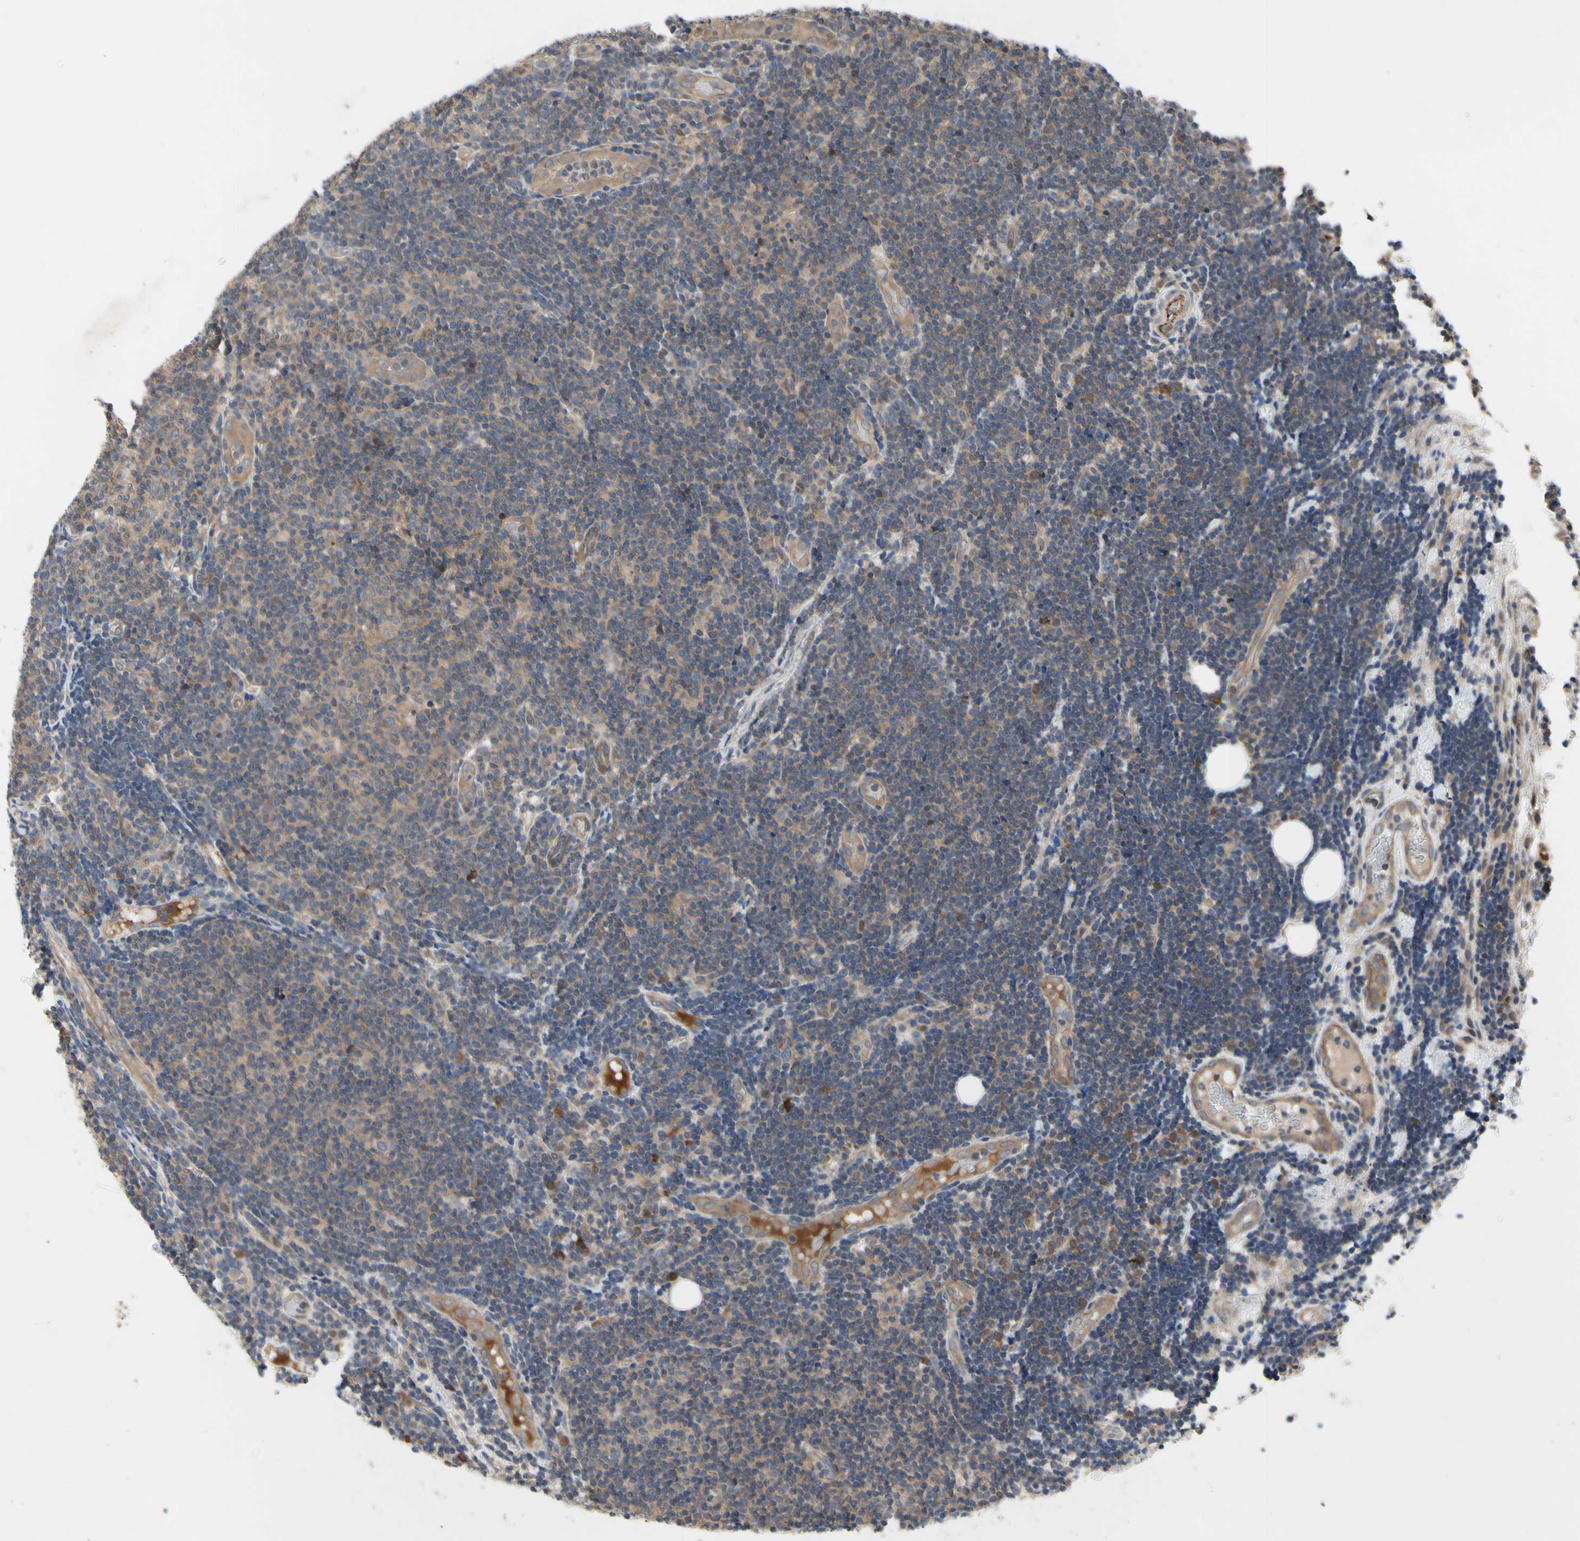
{"staining": {"intensity": "moderate", "quantity": ">75%", "location": "cytoplasmic/membranous"}, "tissue": "lymphoma", "cell_type": "Tumor cells", "image_type": "cancer", "snomed": [{"axis": "morphology", "description": "Malignant lymphoma, non-Hodgkin's type, Low grade"}, {"axis": "topography", "description": "Lymph node"}], "caption": "This is a photomicrograph of immunohistochemistry staining of lymphoma, which shows moderate positivity in the cytoplasmic/membranous of tumor cells.", "gene": "XIAP", "patient": {"sex": "male", "age": 83}}